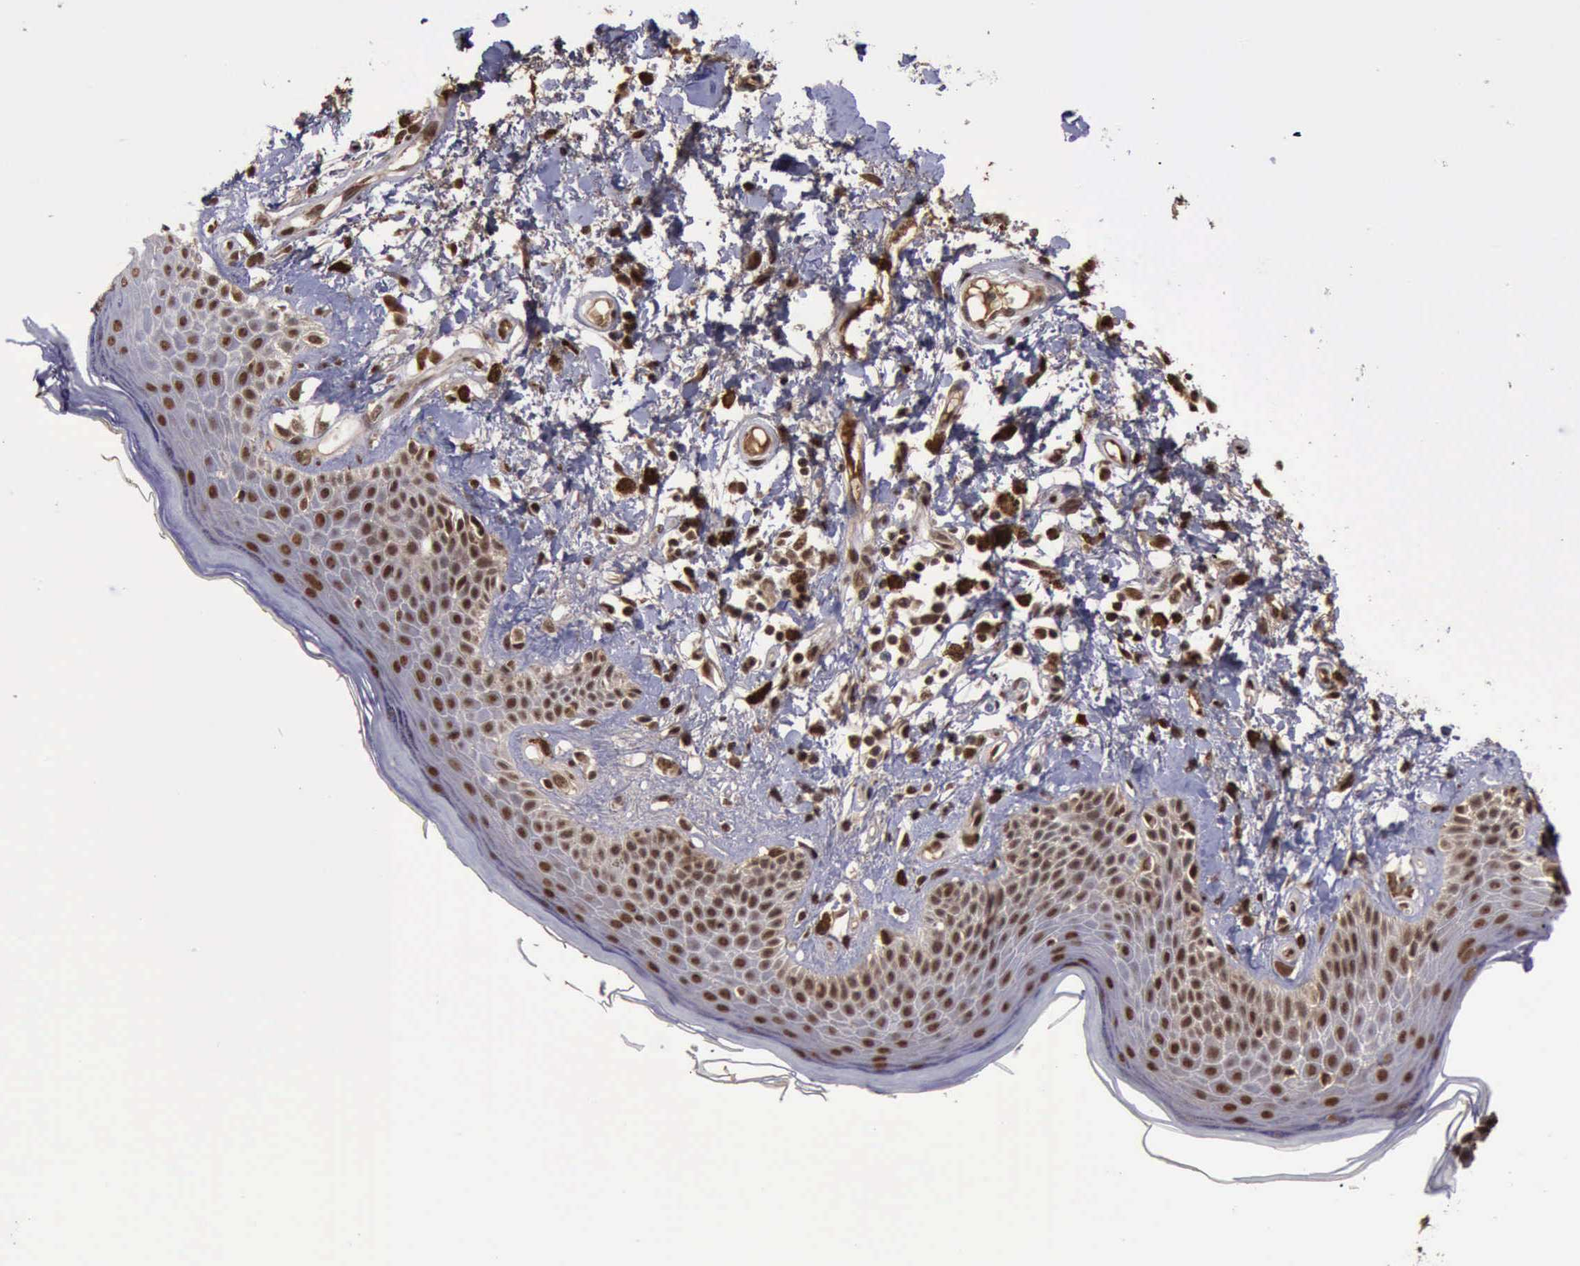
{"staining": {"intensity": "strong", "quantity": ">75%", "location": "cytoplasmic/membranous,nuclear"}, "tissue": "skin", "cell_type": "Epidermal cells", "image_type": "normal", "snomed": [{"axis": "morphology", "description": "Normal tissue, NOS"}, {"axis": "topography", "description": "Anal"}], "caption": "The image exhibits staining of benign skin, revealing strong cytoplasmic/membranous,nuclear protein positivity (brown color) within epidermal cells.", "gene": "TRMT2A", "patient": {"sex": "female", "age": 78}}